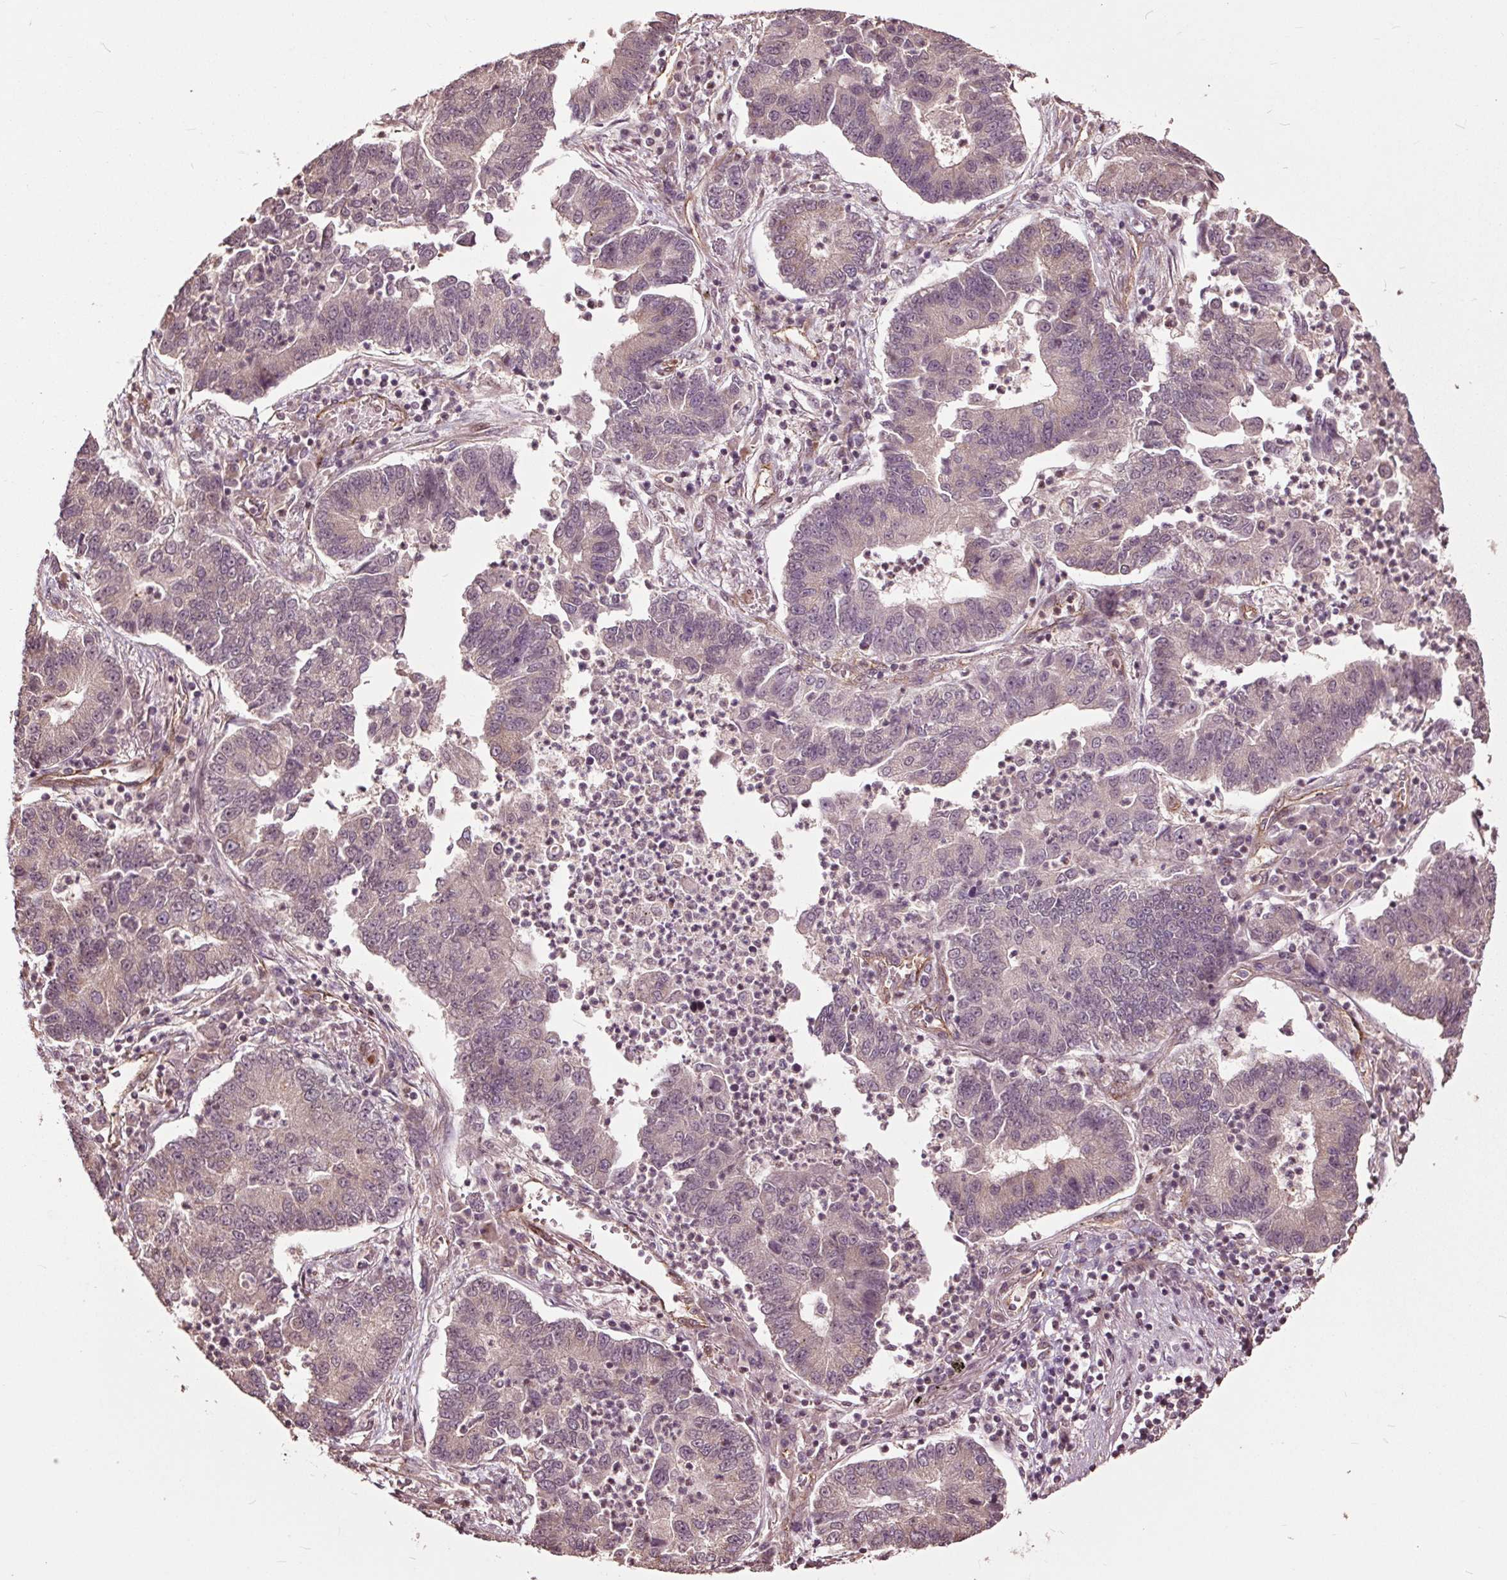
{"staining": {"intensity": "weak", "quantity": "<25%", "location": "cytoplasmic/membranous"}, "tissue": "lung cancer", "cell_type": "Tumor cells", "image_type": "cancer", "snomed": [{"axis": "morphology", "description": "Adenocarcinoma, NOS"}, {"axis": "topography", "description": "Lung"}], "caption": "Human adenocarcinoma (lung) stained for a protein using IHC displays no expression in tumor cells.", "gene": "CEP95", "patient": {"sex": "female", "age": 57}}